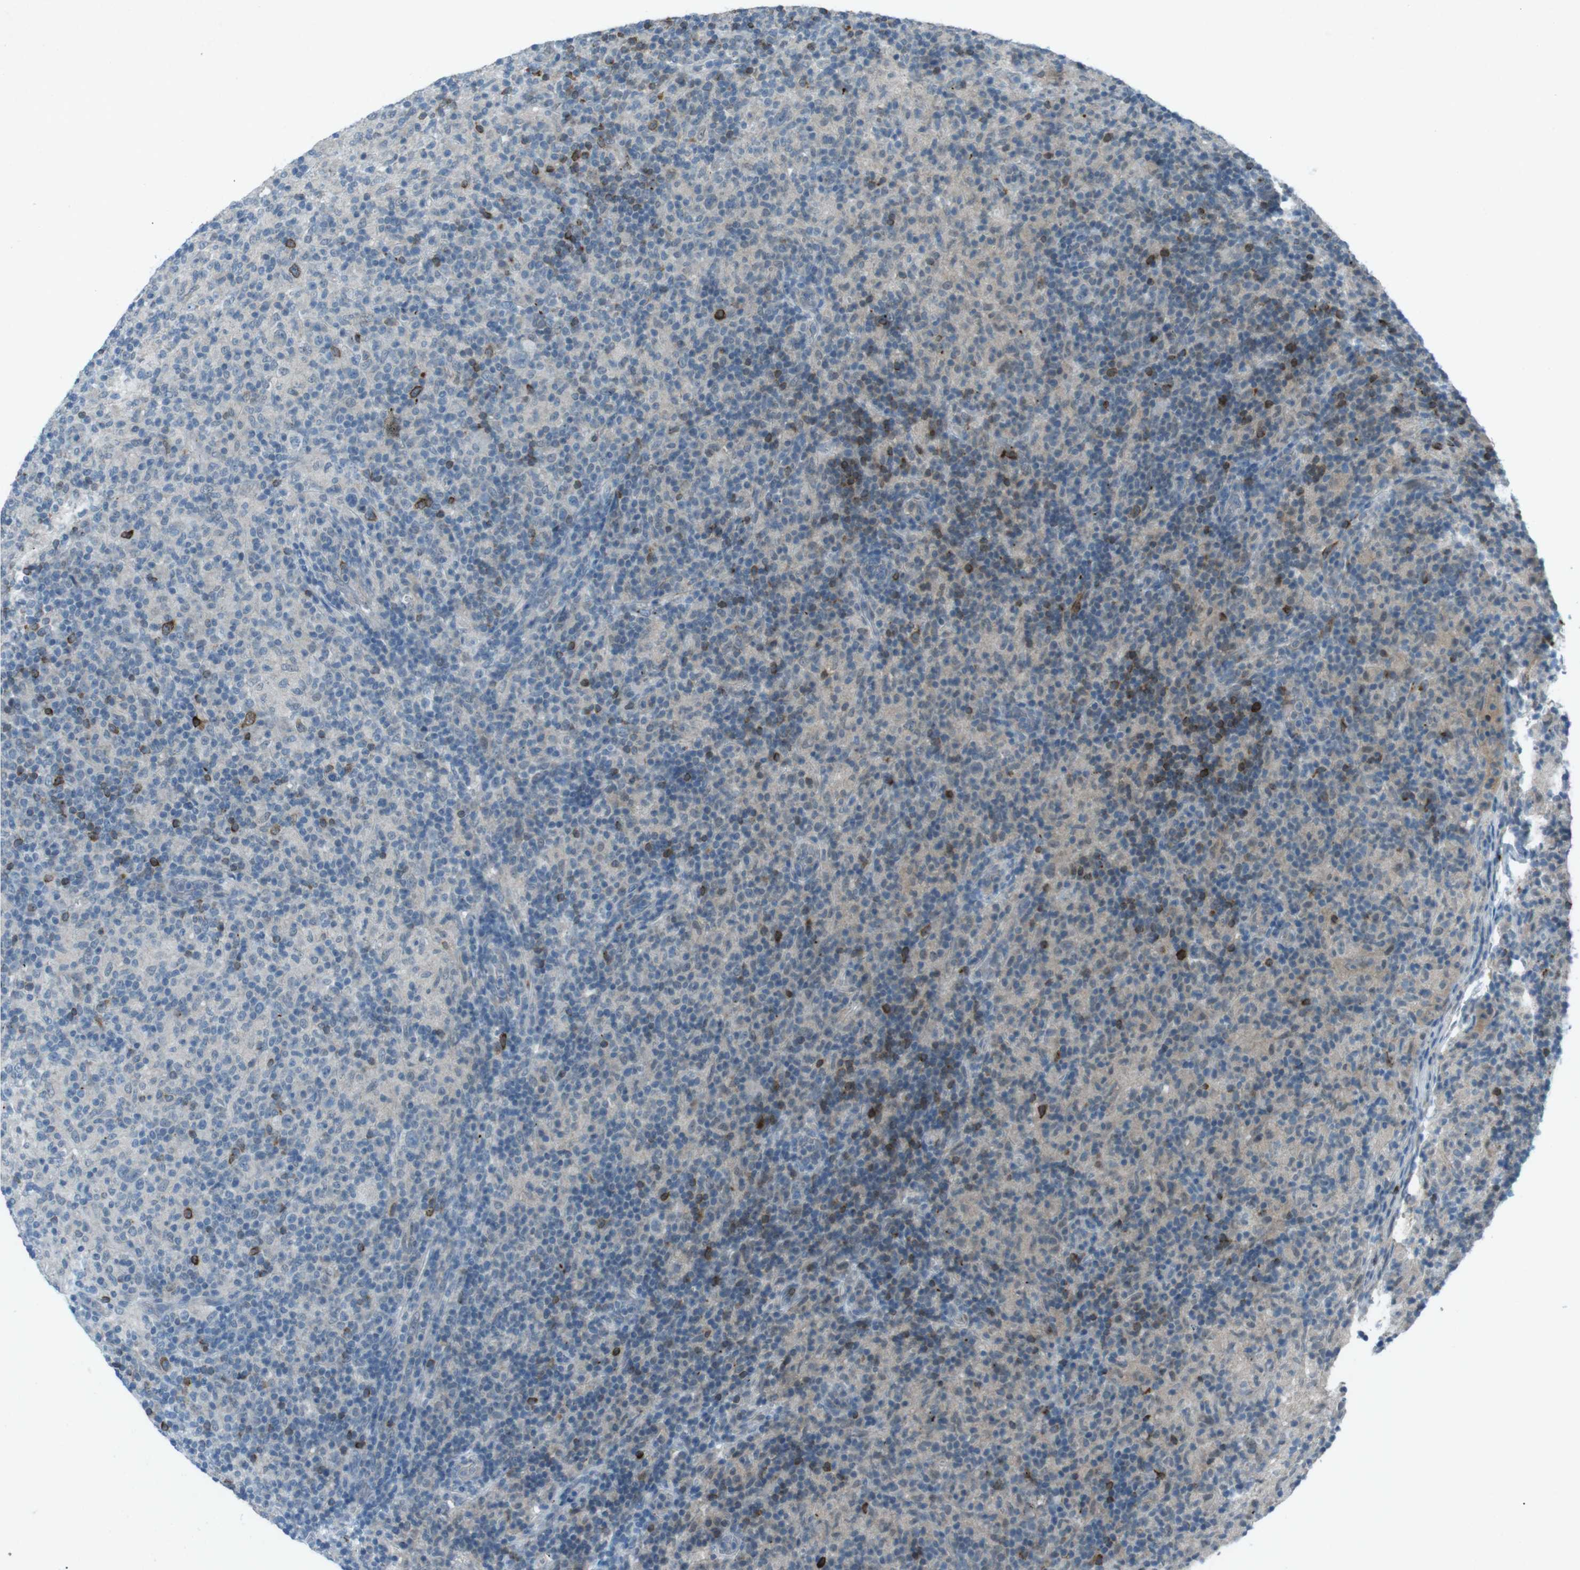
{"staining": {"intensity": "negative", "quantity": "none", "location": "none"}, "tissue": "lymphoma", "cell_type": "Tumor cells", "image_type": "cancer", "snomed": [{"axis": "morphology", "description": "Hodgkin's disease, NOS"}, {"axis": "topography", "description": "Lymph node"}], "caption": "The IHC image has no significant staining in tumor cells of lymphoma tissue. Brightfield microscopy of immunohistochemistry stained with DAB (3,3'-diaminobenzidine) (brown) and hematoxylin (blue), captured at high magnification.", "gene": "FCRLA", "patient": {"sex": "male", "age": 70}}